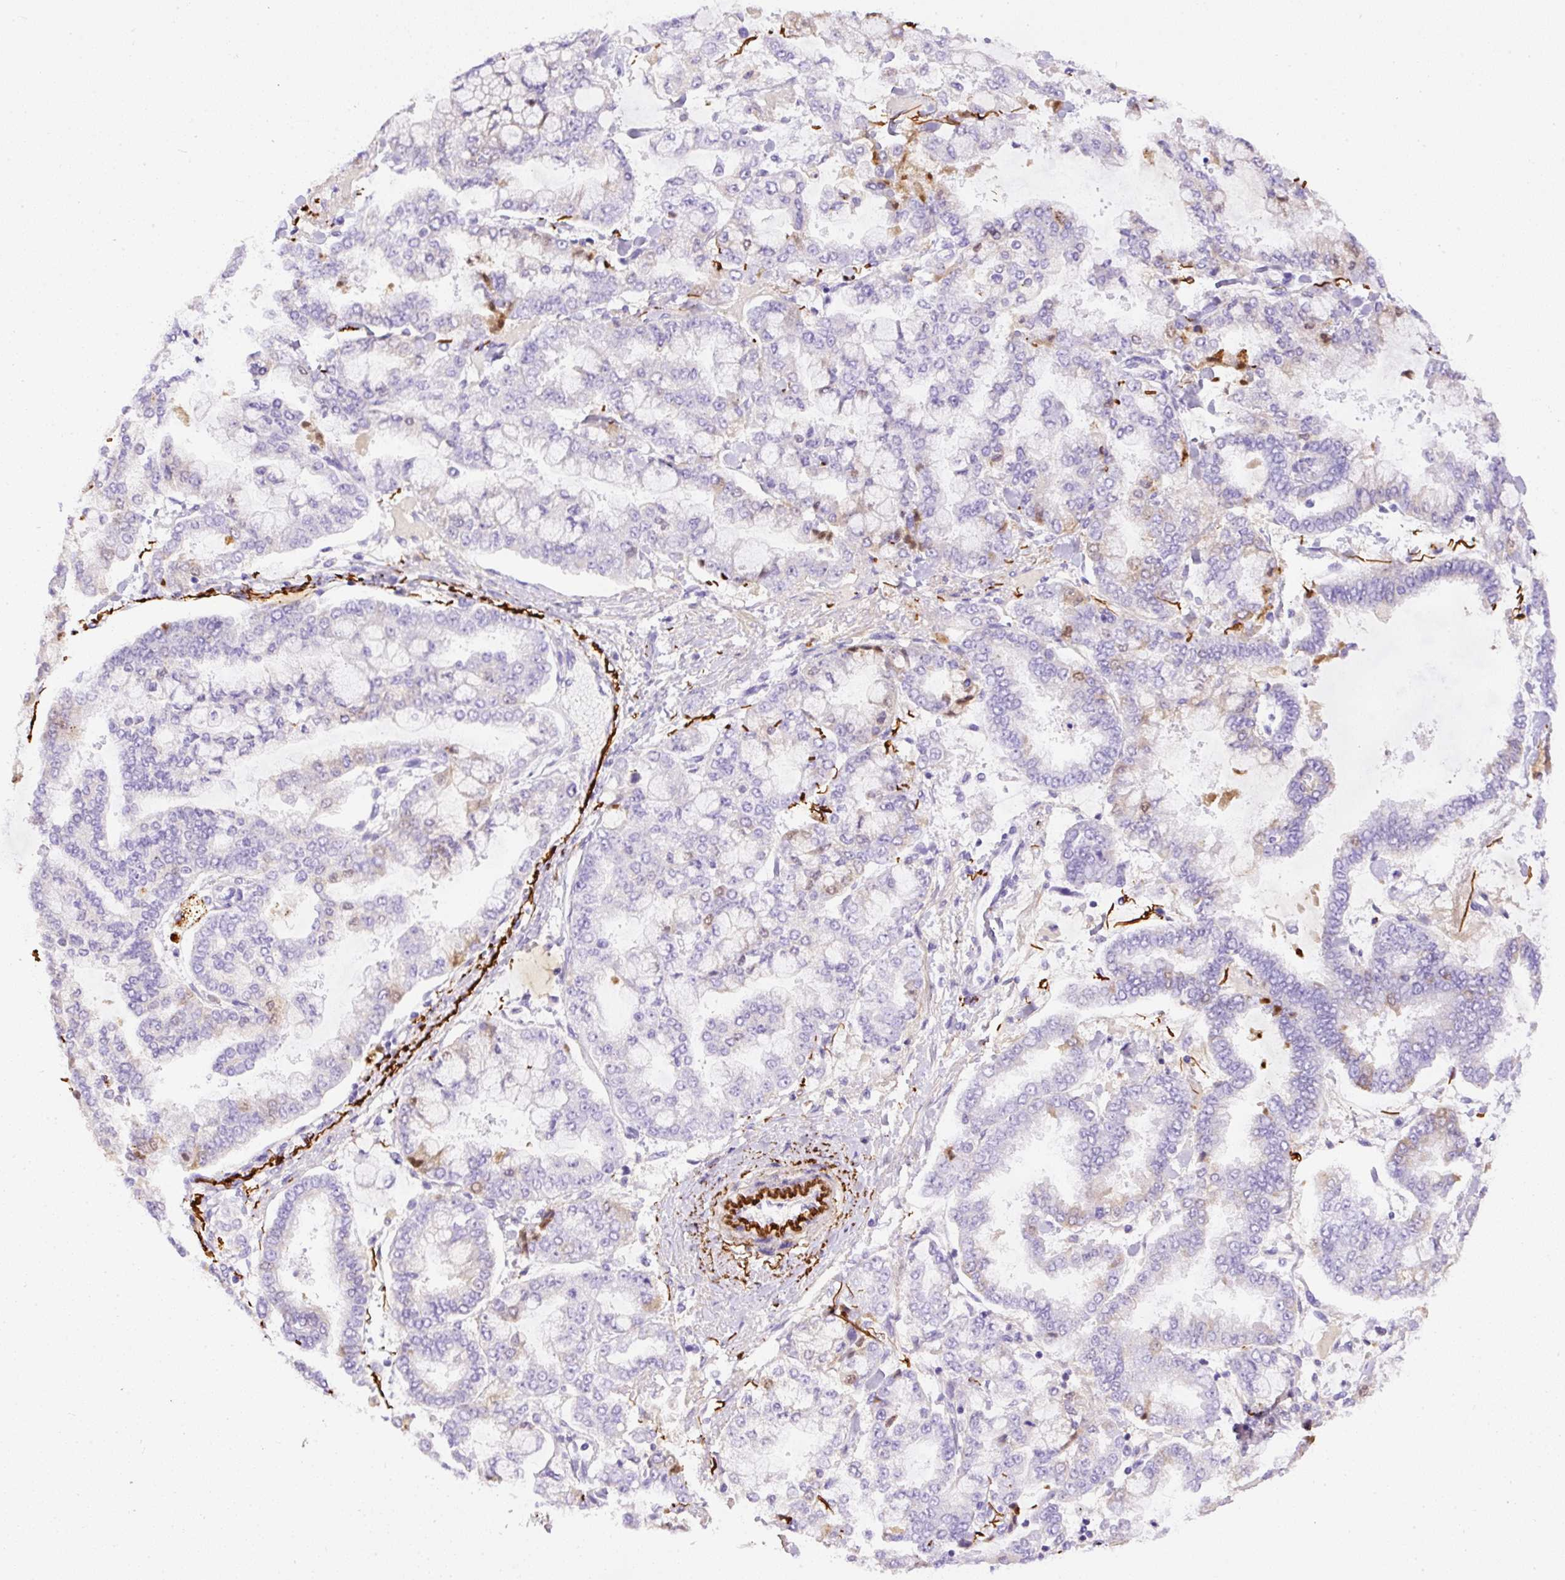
{"staining": {"intensity": "negative", "quantity": "none", "location": "none"}, "tissue": "stomach cancer", "cell_type": "Tumor cells", "image_type": "cancer", "snomed": [{"axis": "morphology", "description": "Normal tissue, NOS"}, {"axis": "morphology", "description": "Adenocarcinoma, NOS"}, {"axis": "topography", "description": "Stomach, upper"}, {"axis": "topography", "description": "Stomach"}], "caption": "Stomach cancer was stained to show a protein in brown. There is no significant staining in tumor cells.", "gene": "APCS", "patient": {"sex": "male", "age": 76}}